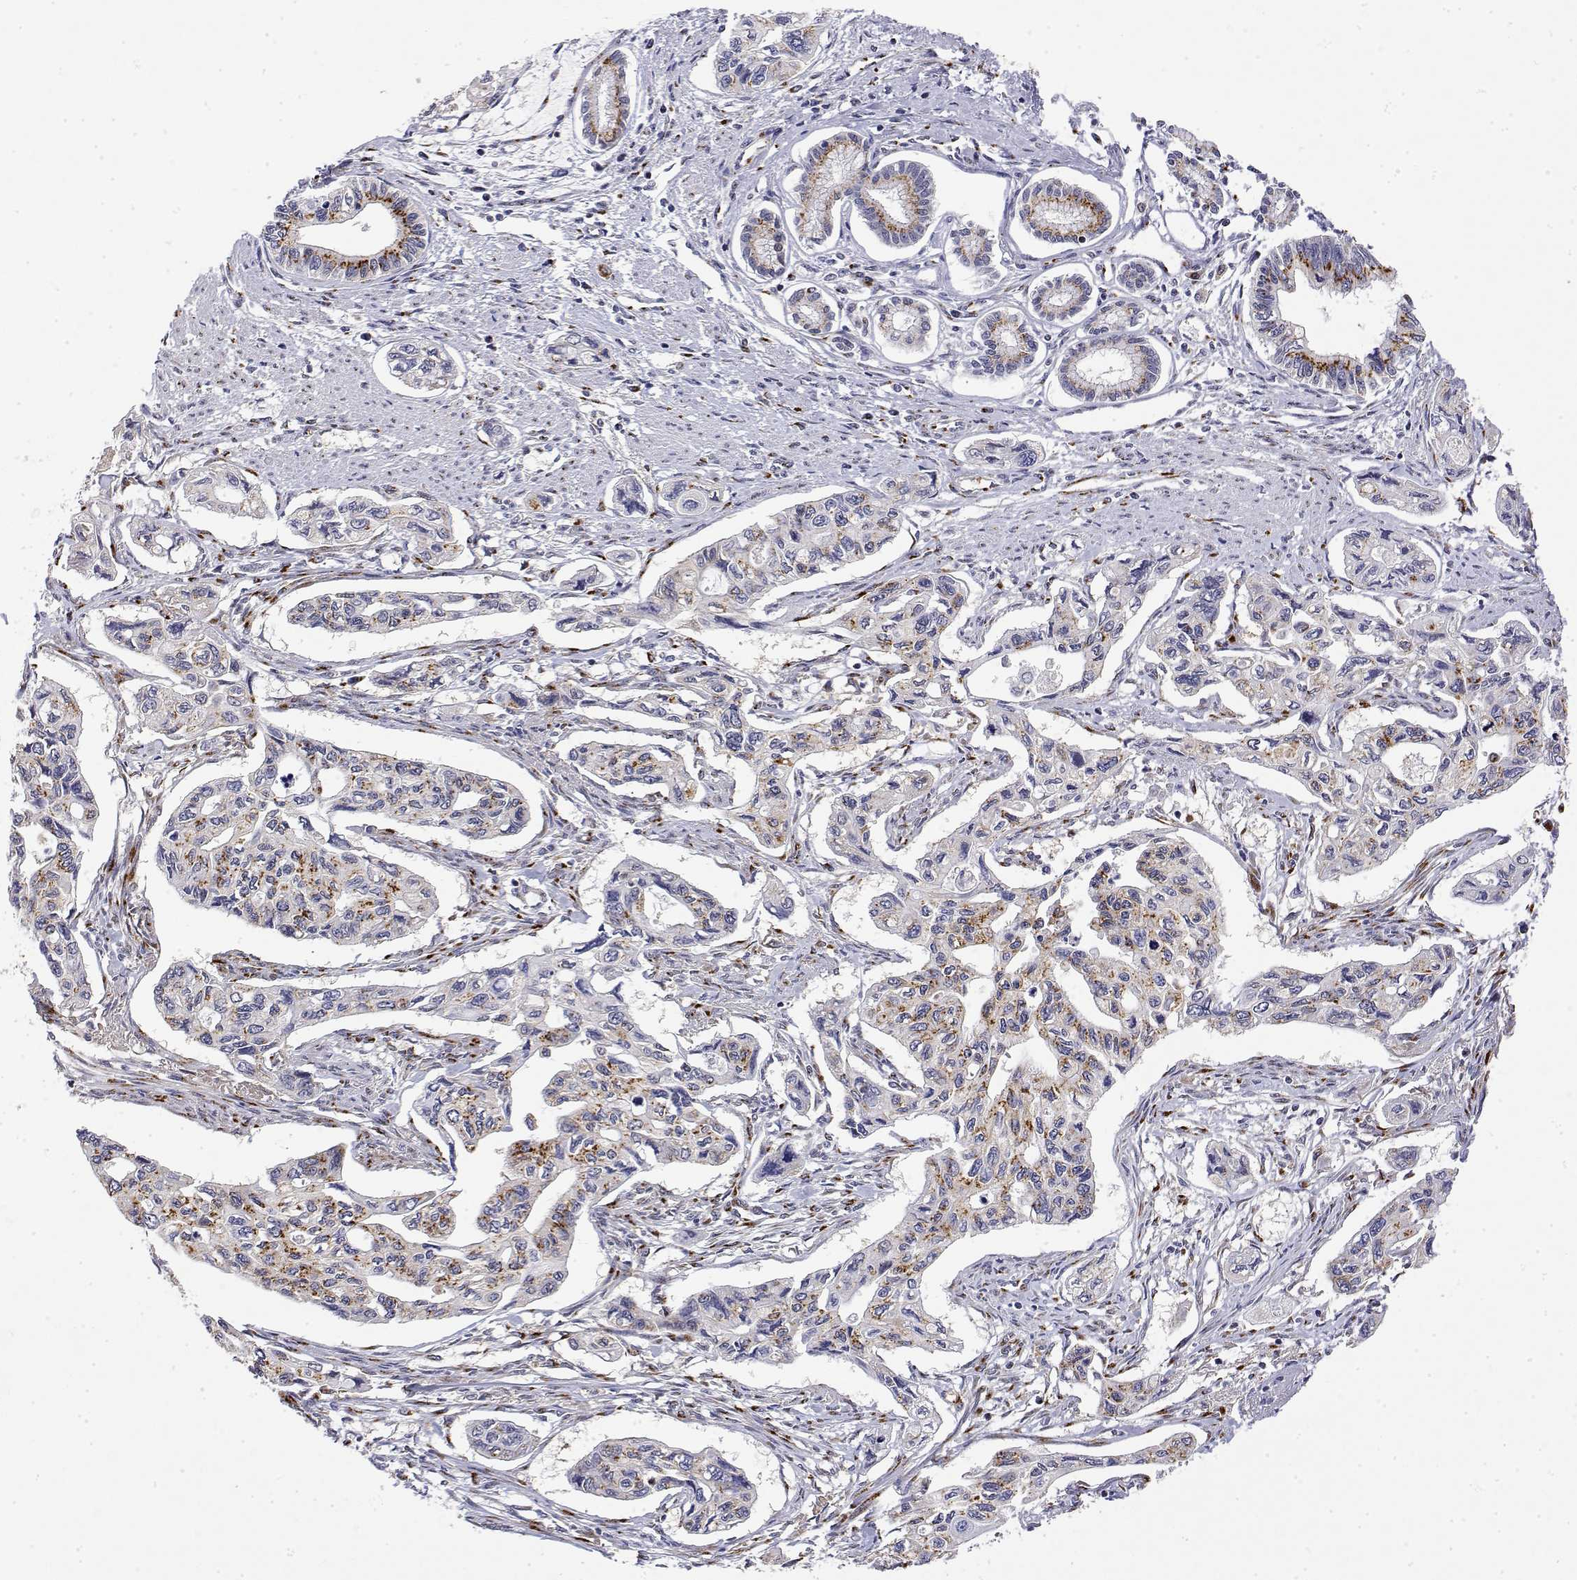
{"staining": {"intensity": "moderate", "quantity": ">75%", "location": "cytoplasmic/membranous"}, "tissue": "pancreatic cancer", "cell_type": "Tumor cells", "image_type": "cancer", "snomed": [{"axis": "morphology", "description": "Adenocarcinoma, NOS"}, {"axis": "topography", "description": "Pancreas"}], "caption": "Tumor cells exhibit medium levels of moderate cytoplasmic/membranous staining in approximately >75% of cells in human pancreatic cancer (adenocarcinoma).", "gene": "YIPF3", "patient": {"sex": "female", "age": 76}}